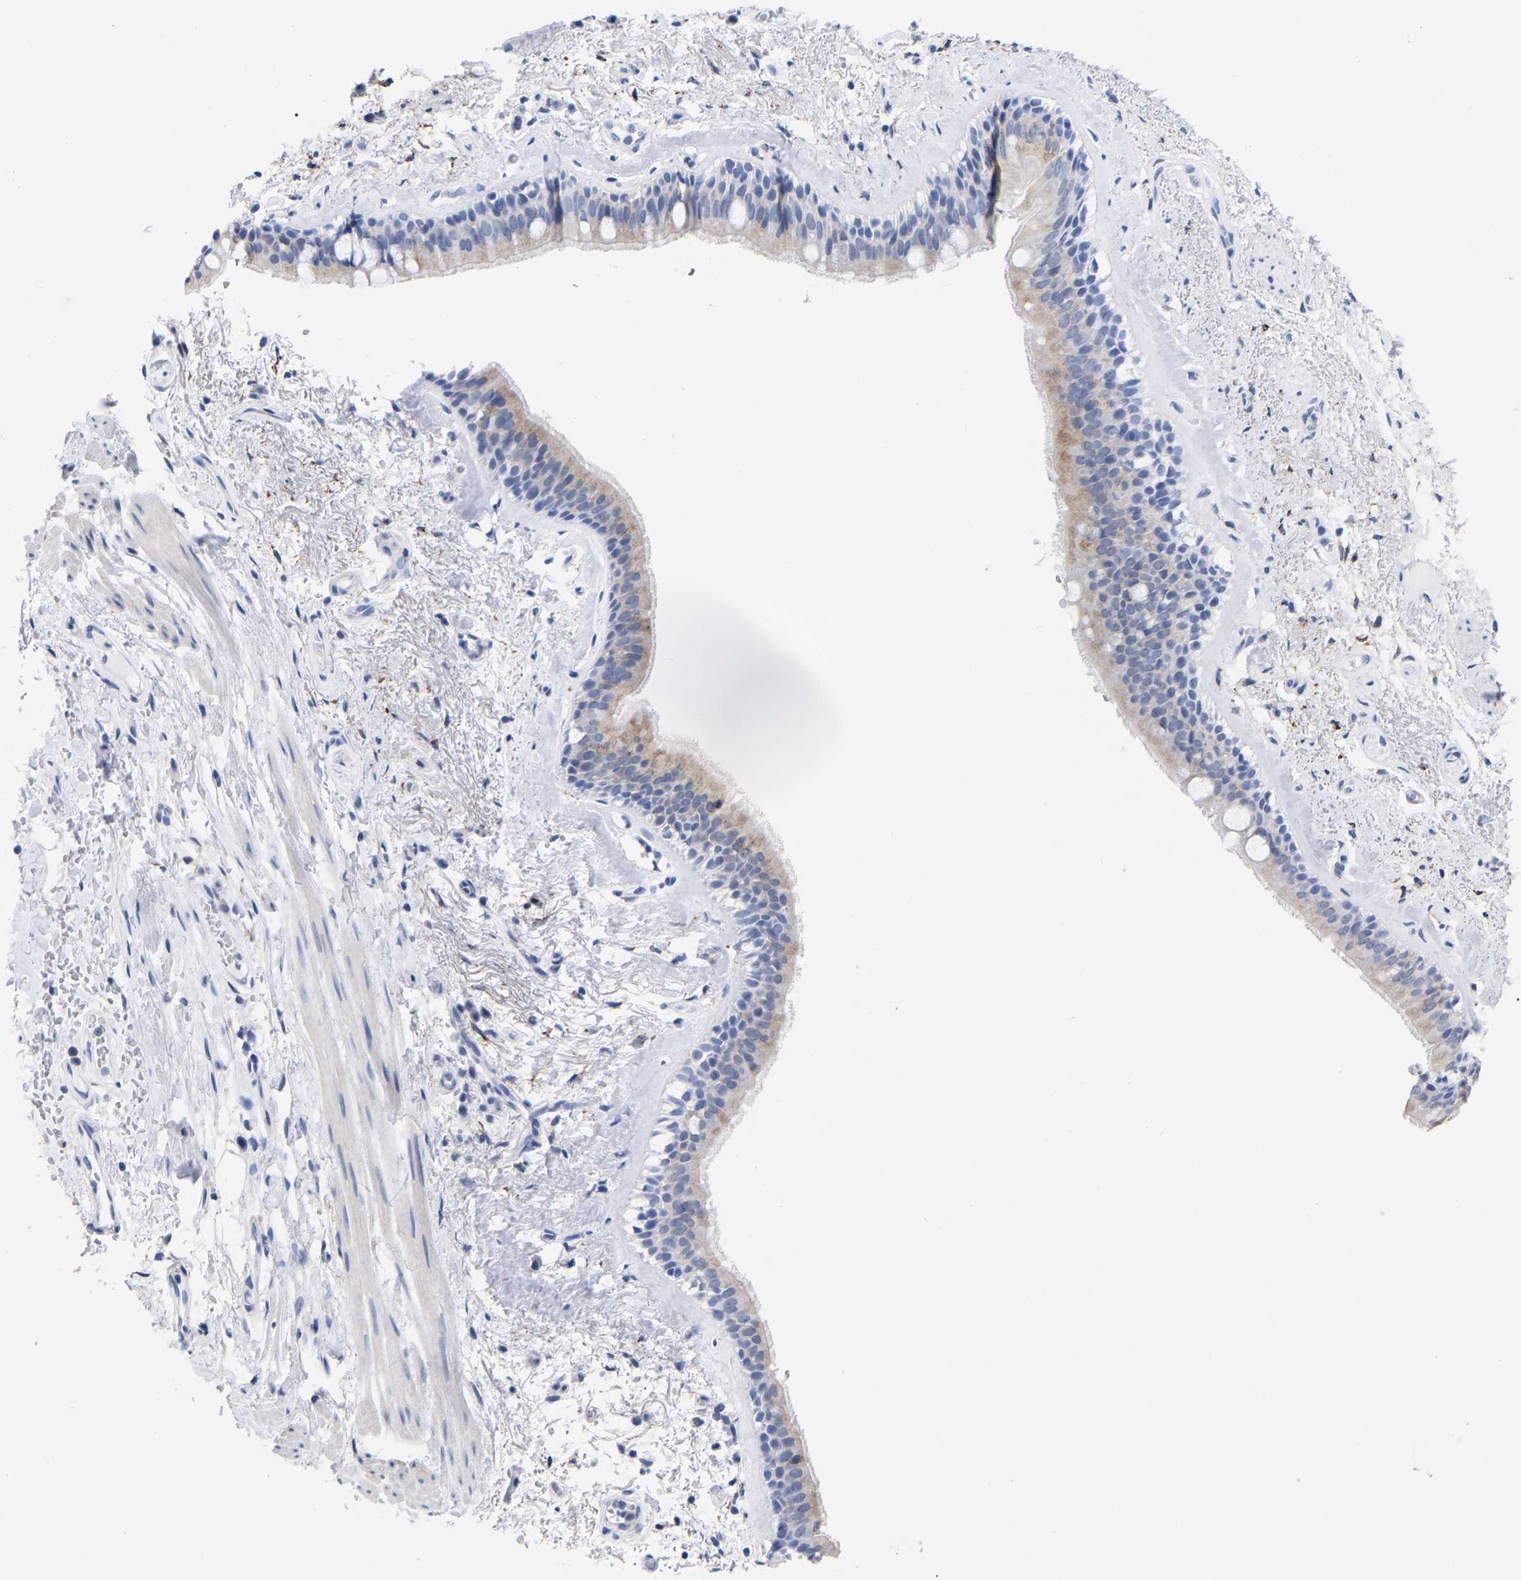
{"staining": {"intensity": "weak", "quantity": "<25%", "location": "cytoplasmic/membranous"}, "tissue": "bronchus", "cell_type": "Respiratory epithelial cells", "image_type": "normal", "snomed": [{"axis": "morphology", "description": "Normal tissue, NOS"}, {"axis": "topography", "description": "Cartilage tissue"}], "caption": "A histopathology image of human bronchus is negative for staining in respiratory epithelial cells. The staining is performed using DAB brown chromogen with nuclei counter-stained in using hematoxylin.", "gene": "ANXA13", "patient": {"sex": "female", "age": 63}}